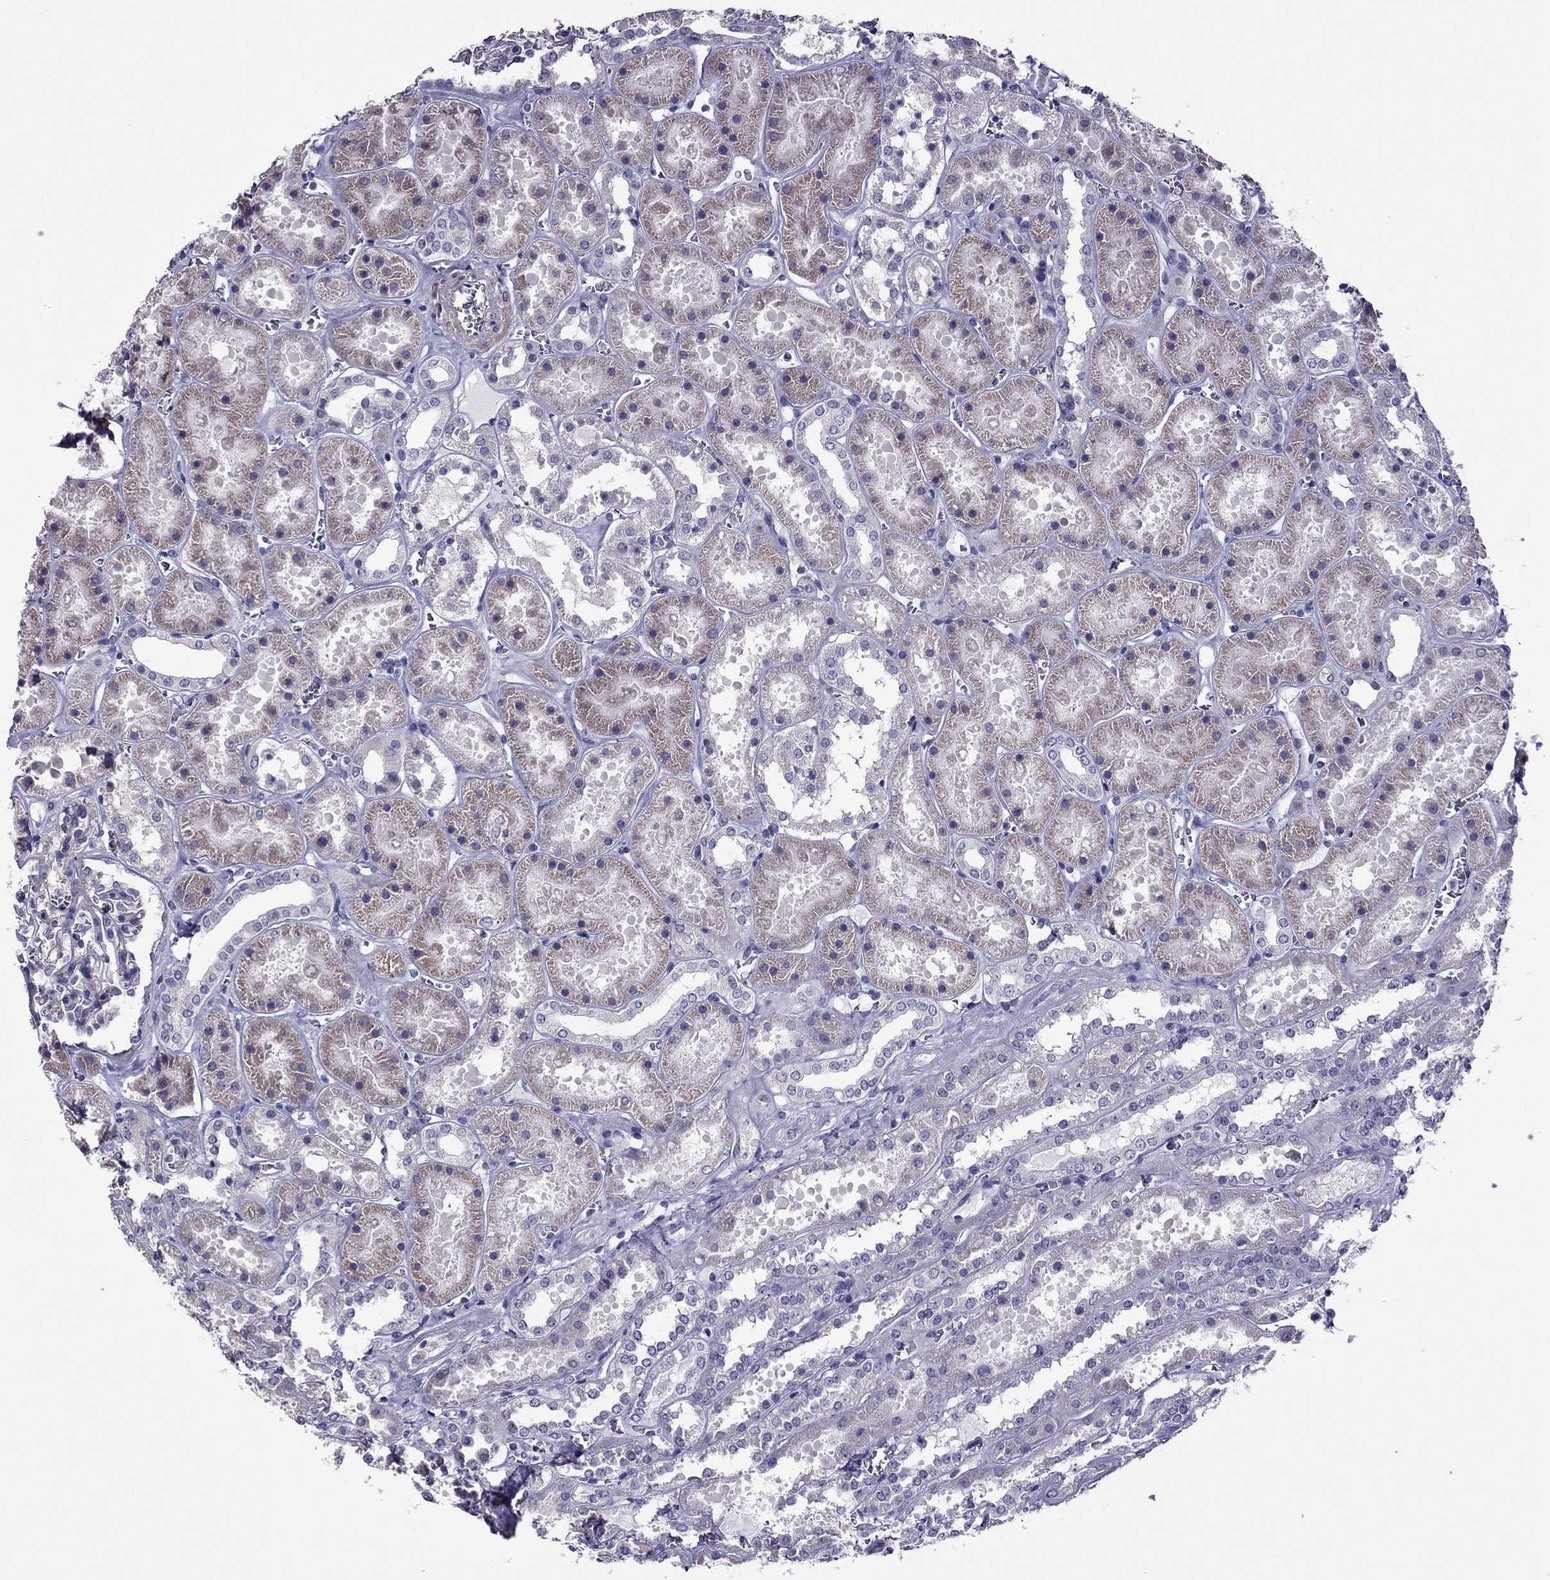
{"staining": {"intensity": "negative", "quantity": "none", "location": "none"}, "tissue": "kidney", "cell_type": "Cells in glomeruli", "image_type": "normal", "snomed": [{"axis": "morphology", "description": "Normal tissue, NOS"}, {"axis": "topography", "description": "Kidney"}], "caption": "A high-resolution histopathology image shows immunohistochemistry (IHC) staining of normal kidney, which reveals no significant staining in cells in glomeruli. The staining was performed using DAB to visualize the protein expression in brown, while the nuclei were stained in blue with hematoxylin (Magnification: 20x).", "gene": "SLC16A8", "patient": {"sex": "female", "age": 41}}